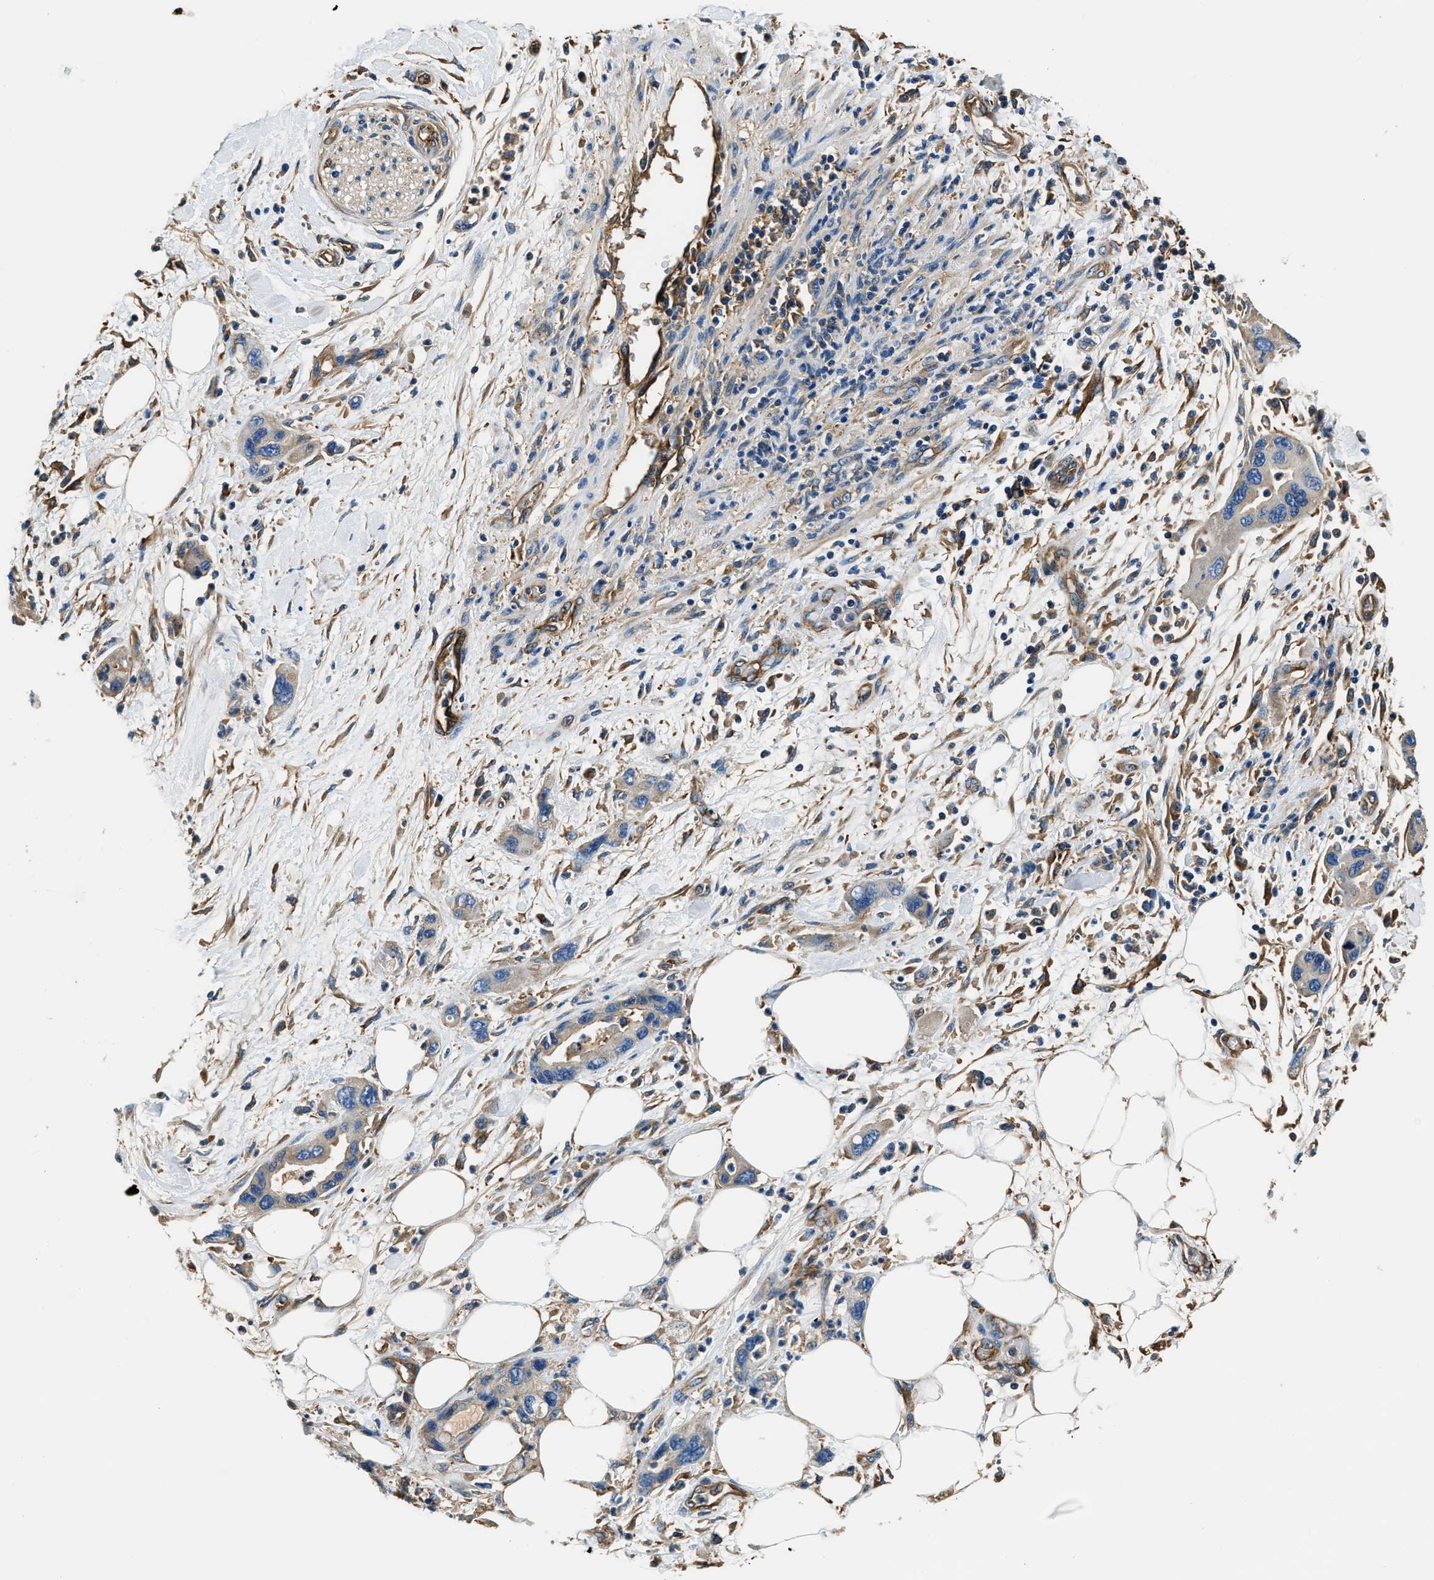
{"staining": {"intensity": "negative", "quantity": "none", "location": "none"}, "tissue": "pancreatic cancer", "cell_type": "Tumor cells", "image_type": "cancer", "snomed": [{"axis": "morphology", "description": "Normal tissue, NOS"}, {"axis": "morphology", "description": "Adenocarcinoma, NOS"}, {"axis": "topography", "description": "Pancreas"}], "caption": "DAB immunohistochemical staining of pancreatic cancer (adenocarcinoma) displays no significant staining in tumor cells.", "gene": "EEA1", "patient": {"sex": "female", "age": 71}}